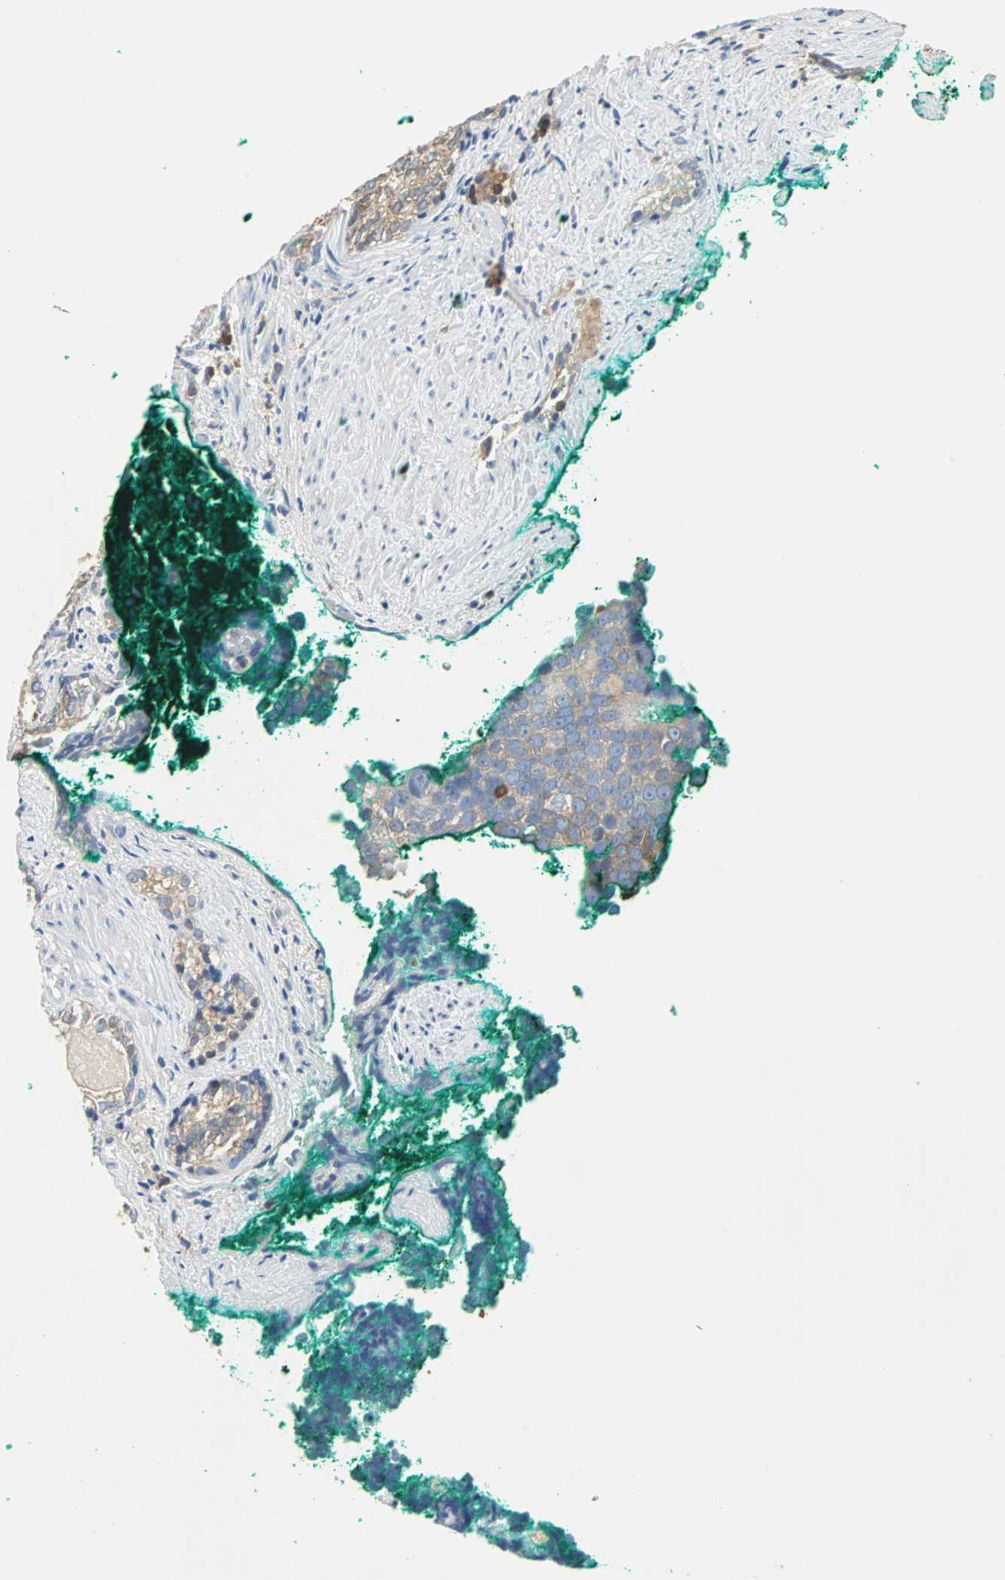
{"staining": {"intensity": "weak", "quantity": ">75%", "location": "cytoplasmic/membranous"}, "tissue": "prostate cancer", "cell_type": "Tumor cells", "image_type": "cancer", "snomed": [{"axis": "morphology", "description": "Adenocarcinoma, High grade"}, {"axis": "topography", "description": "Prostate"}], "caption": "Immunohistochemical staining of prostate cancer reveals low levels of weak cytoplasmic/membranous protein expression in approximately >75% of tumor cells.", "gene": "TSC22D4", "patient": {"sex": "male", "age": 66}}